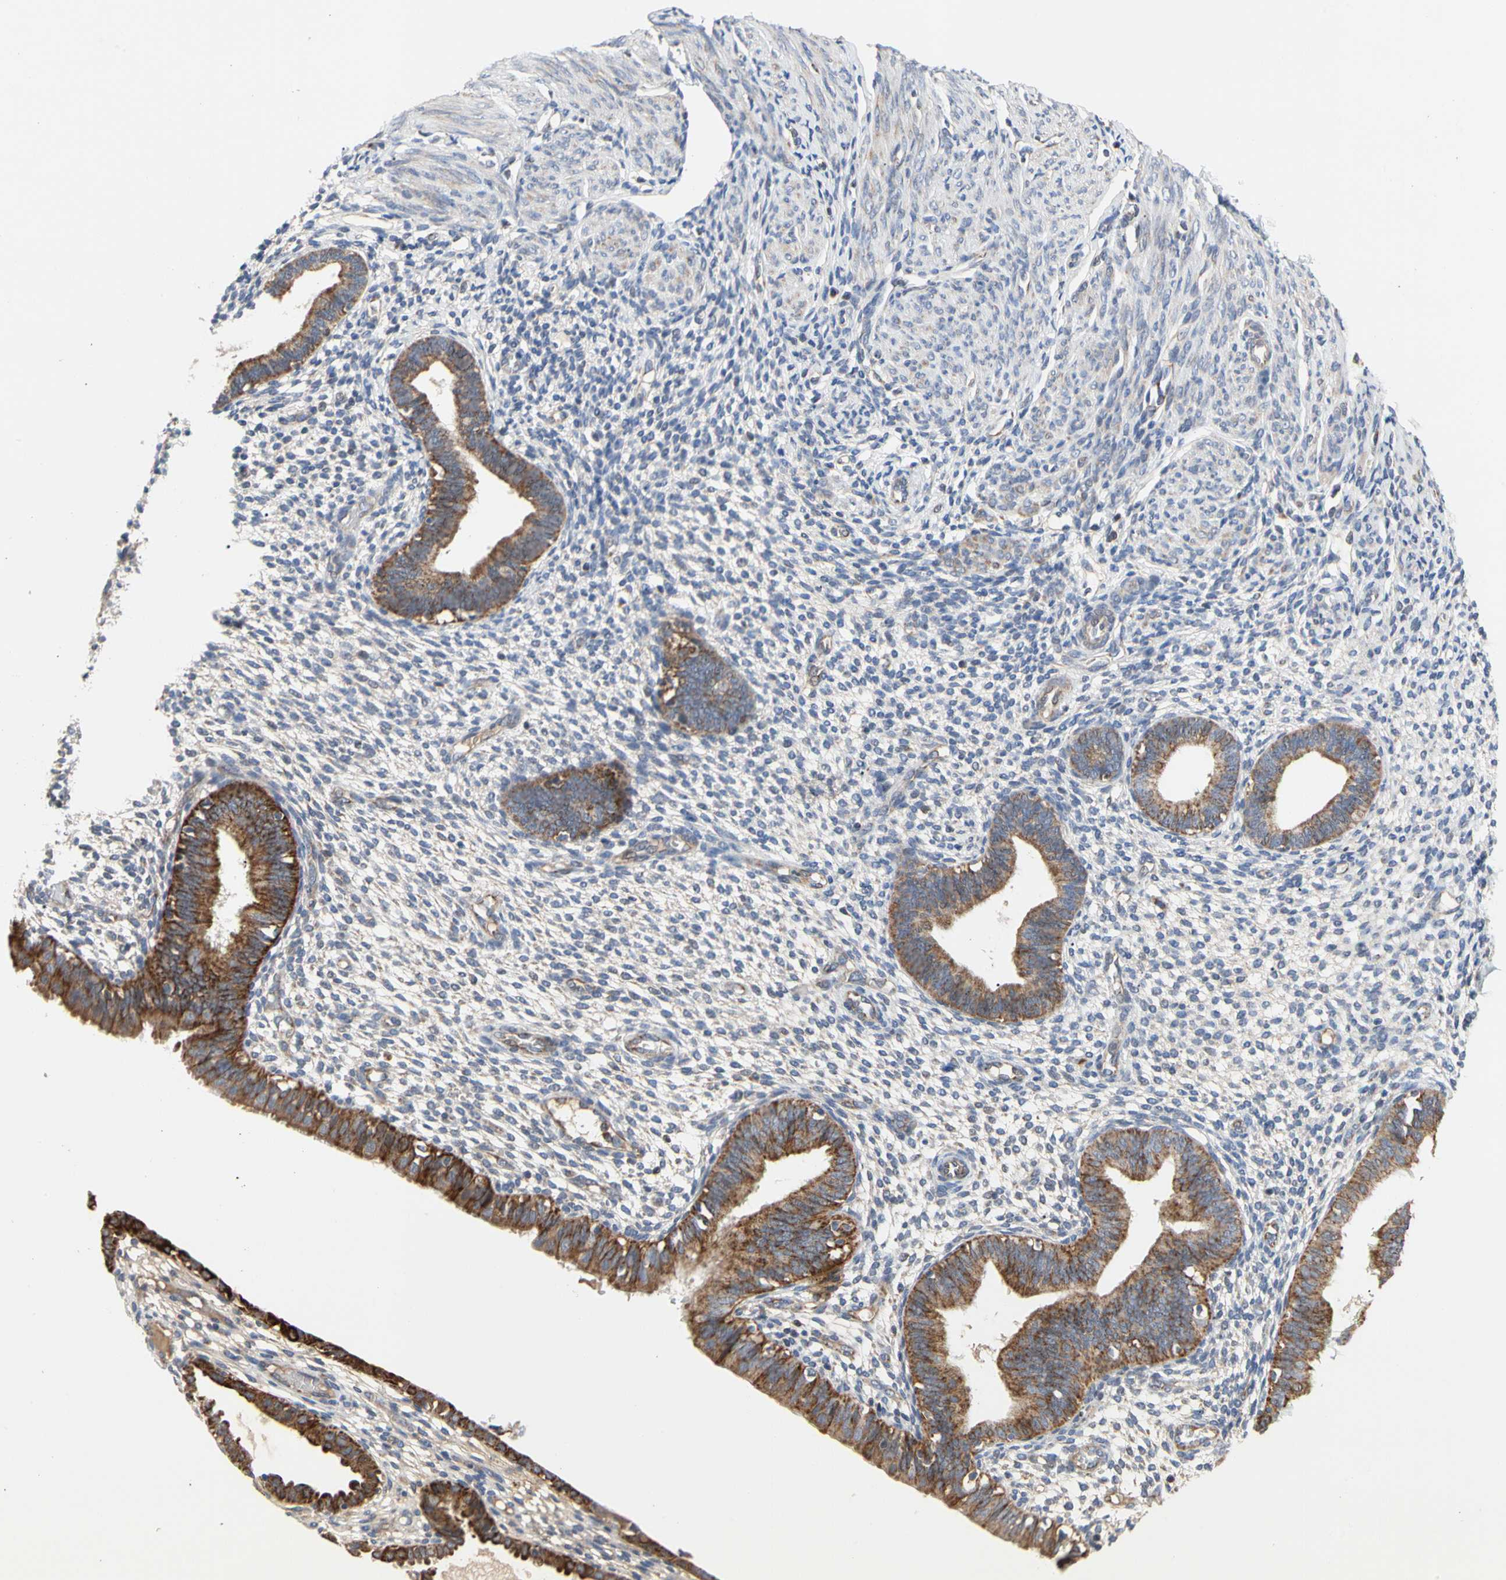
{"staining": {"intensity": "weak", "quantity": "<25%", "location": "cytoplasmic/membranous"}, "tissue": "endometrium", "cell_type": "Cells in endometrial stroma", "image_type": "normal", "snomed": [{"axis": "morphology", "description": "Normal tissue, NOS"}, {"axis": "topography", "description": "Endometrium"}], "caption": "Immunohistochemistry (IHC) photomicrograph of unremarkable endometrium: endometrium stained with DAB (3,3'-diaminobenzidine) shows no significant protein staining in cells in endometrial stroma. (Stains: DAB (3,3'-diaminobenzidine) IHC with hematoxylin counter stain, Microscopy: brightfield microscopy at high magnification).", "gene": "GPD2", "patient": {"sex": "female", "age": 61}}